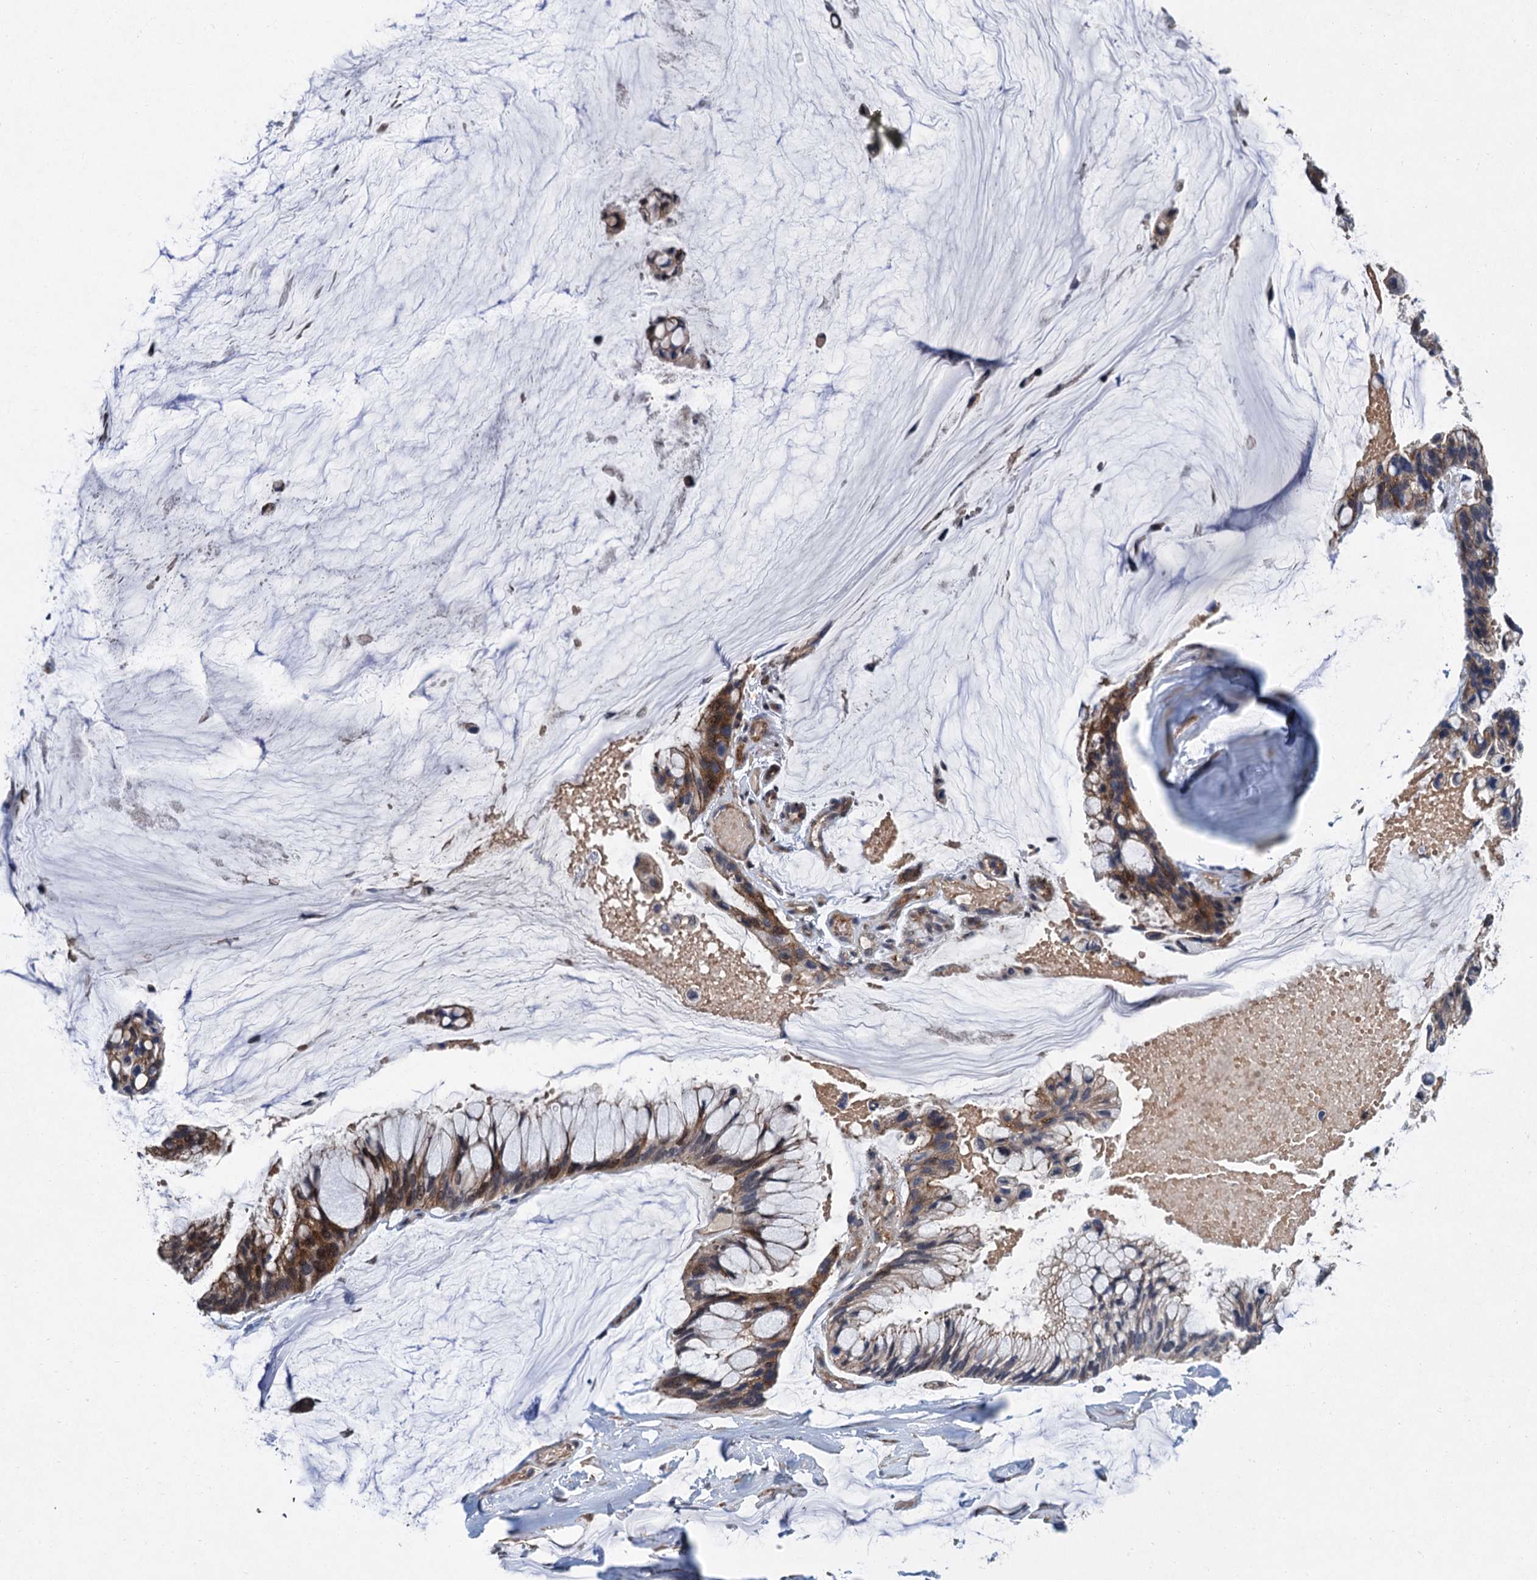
{"staining": {"intensity": "moderate", "quantity": ">75%", "location": "cytoplasmic/membranous"}, "tissue": "ovarian cancer", "cell_type": "Tumor cells", "image_type": "cancer", "snomed": [{"axis": "morphology", "description": "Cystadenocarcinoma, mucinous, NOS"}, {"axis": "topography", "description": "Ovary"}], "caption": "Immunohistochemistry micrograph of neoplastic tissue: human mucinous cystadenocarcinoma (ovarian) stained using immunohistochemistry (IHC) demonstrates medium levels of moderate protein expression localized specifically in the cytoplasmic/membranous of tumor cells, appearing as a cytoplasmic/membranous brown color.", "gene": "TRAF7", "patient": {"sex": "female", "age": 39}}